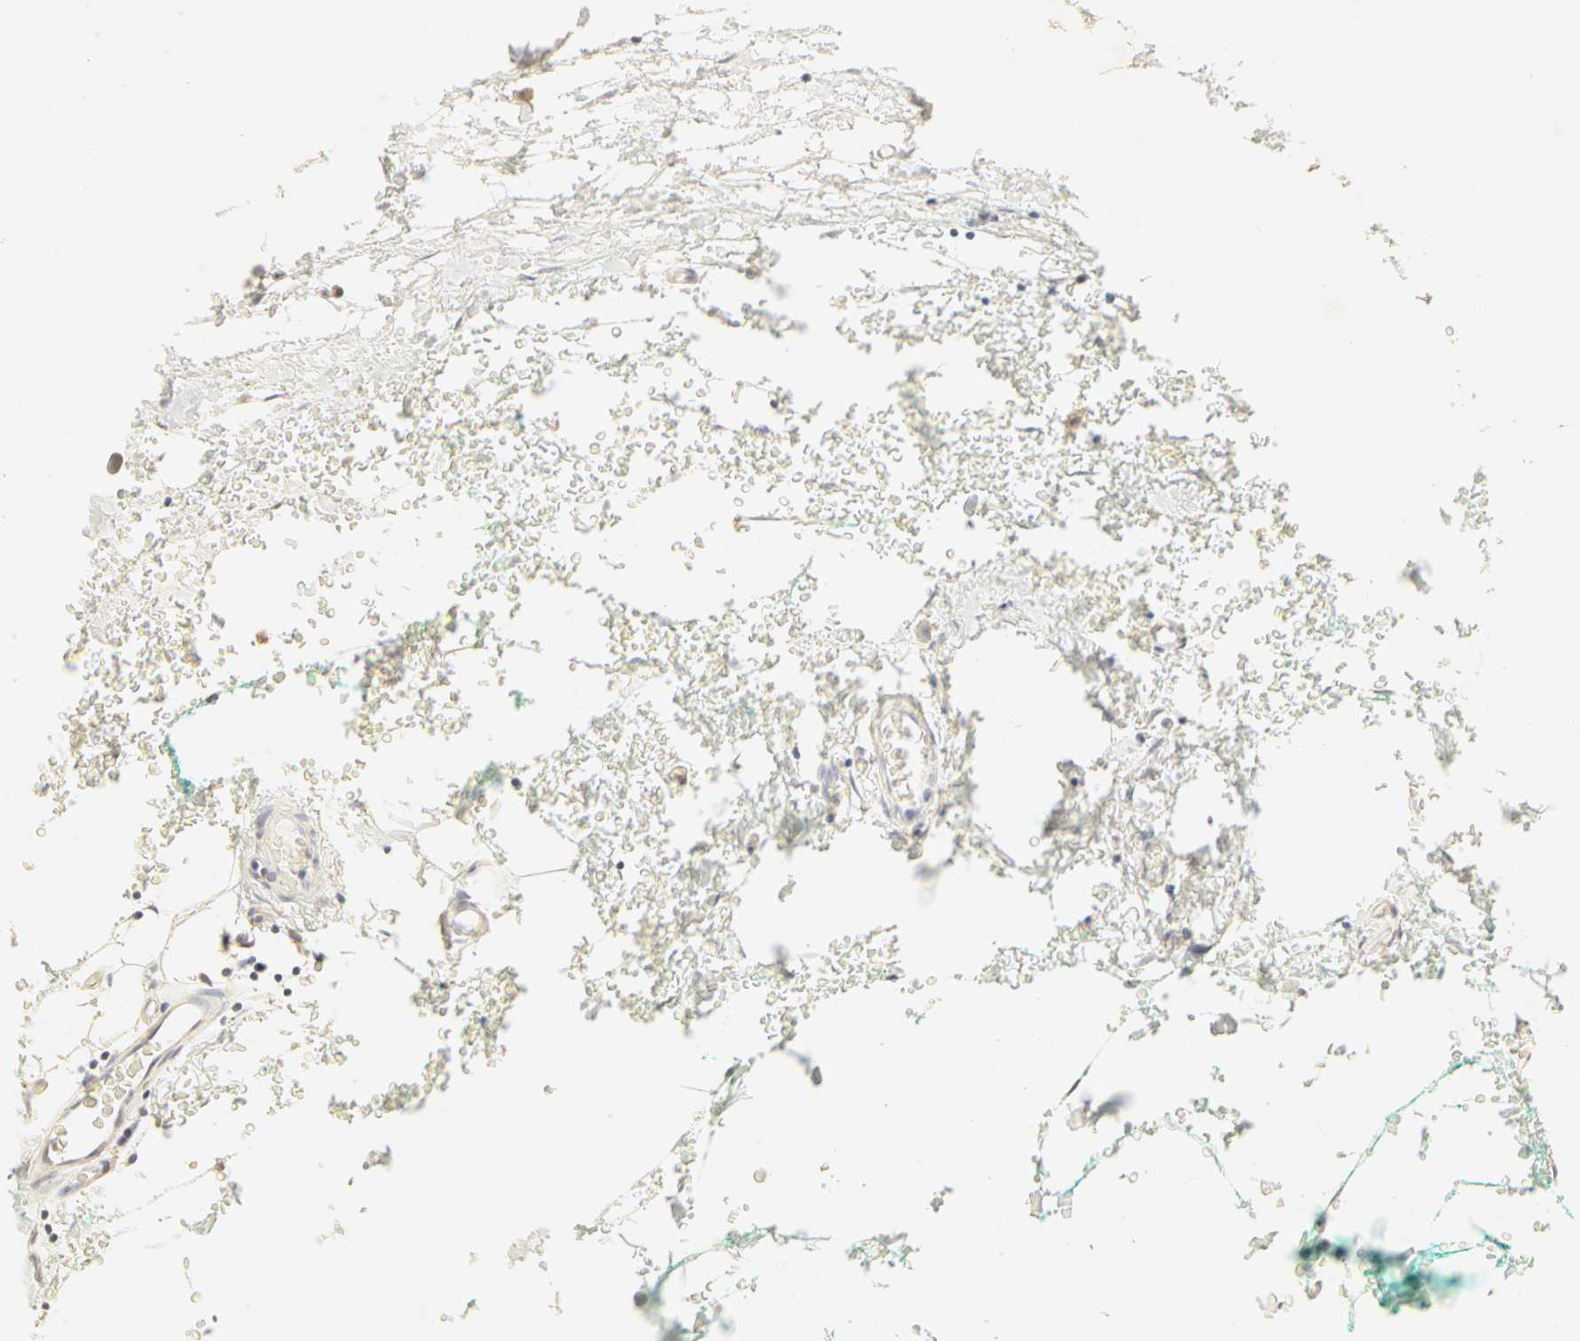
{"staining": {"intensity": "weak", "quantity": "25%-75%", "location": "cytoplasmic/membranous"}, "tissue": "breast cancer", "cell_type": "Tumor cells", "image_type": "cancer", "snomed": [{"axis": "morphology", "description": "Lobular carcinoma"}, {"axis": "topography", "description": "Breast"}], "caption": "The image displays a brown stain indicating the presence of a protein in the cytoplasmic/membranous of tumor cells in lobular carcinoma (breast).", "gene": "GNRH2", "patient": {"sex": "female", "age": 60}}